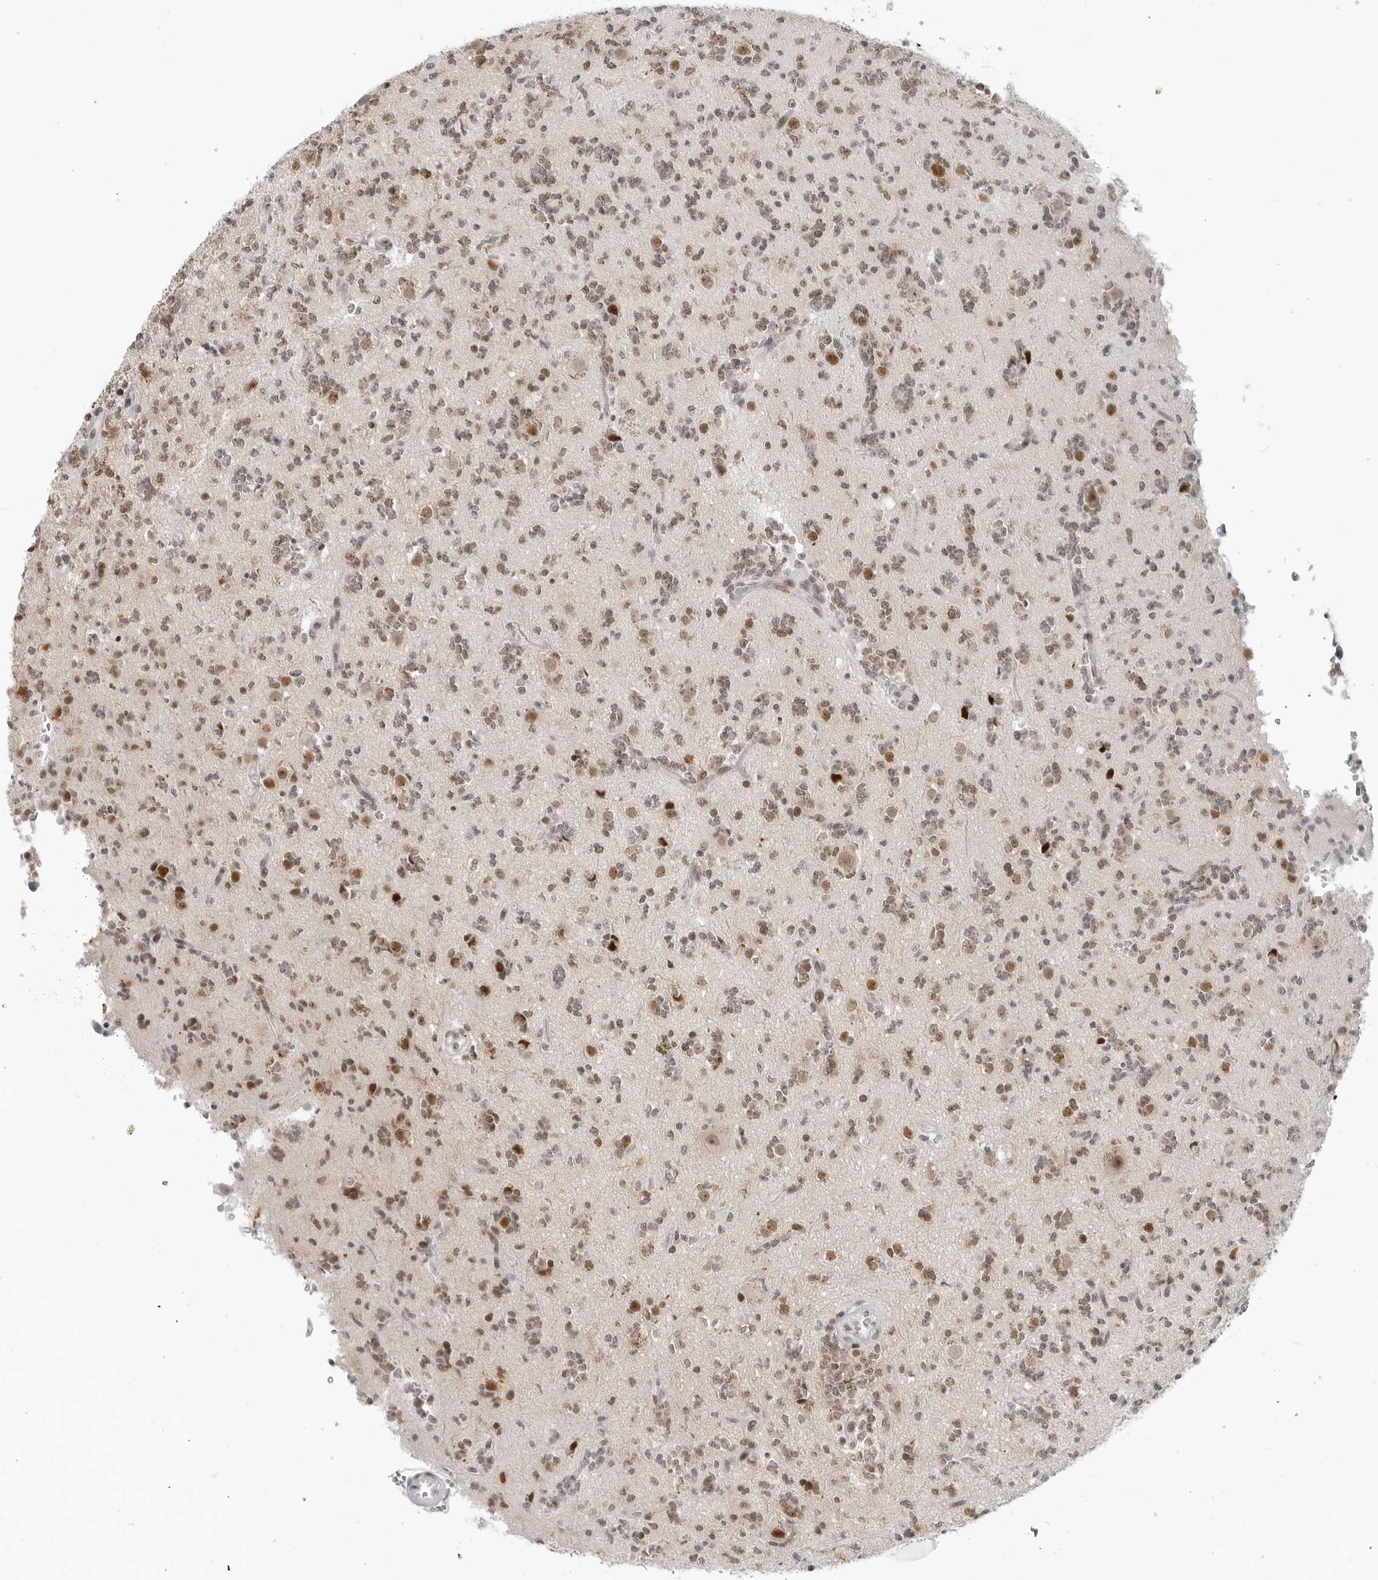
{"staining": {"intensity": "weak", "quantity": ">75%", "location": "nuclear"}, "tissue": "glioma", "cell_type": "Tumor cells", "image_type": "cancer", "snomed": [{"axis": "morphology", "description": "Glioma, malignant, High grade"}, {"axis": "topography", "description": "Brain"}], "caption": "Human high-grade glioma (malignant) stained for a protein (brown) displays weak nuclear positive staining in about >75% of tumor cells.", "gene": "FOXK2", "patient": {"sex": "female", "age": 62}}